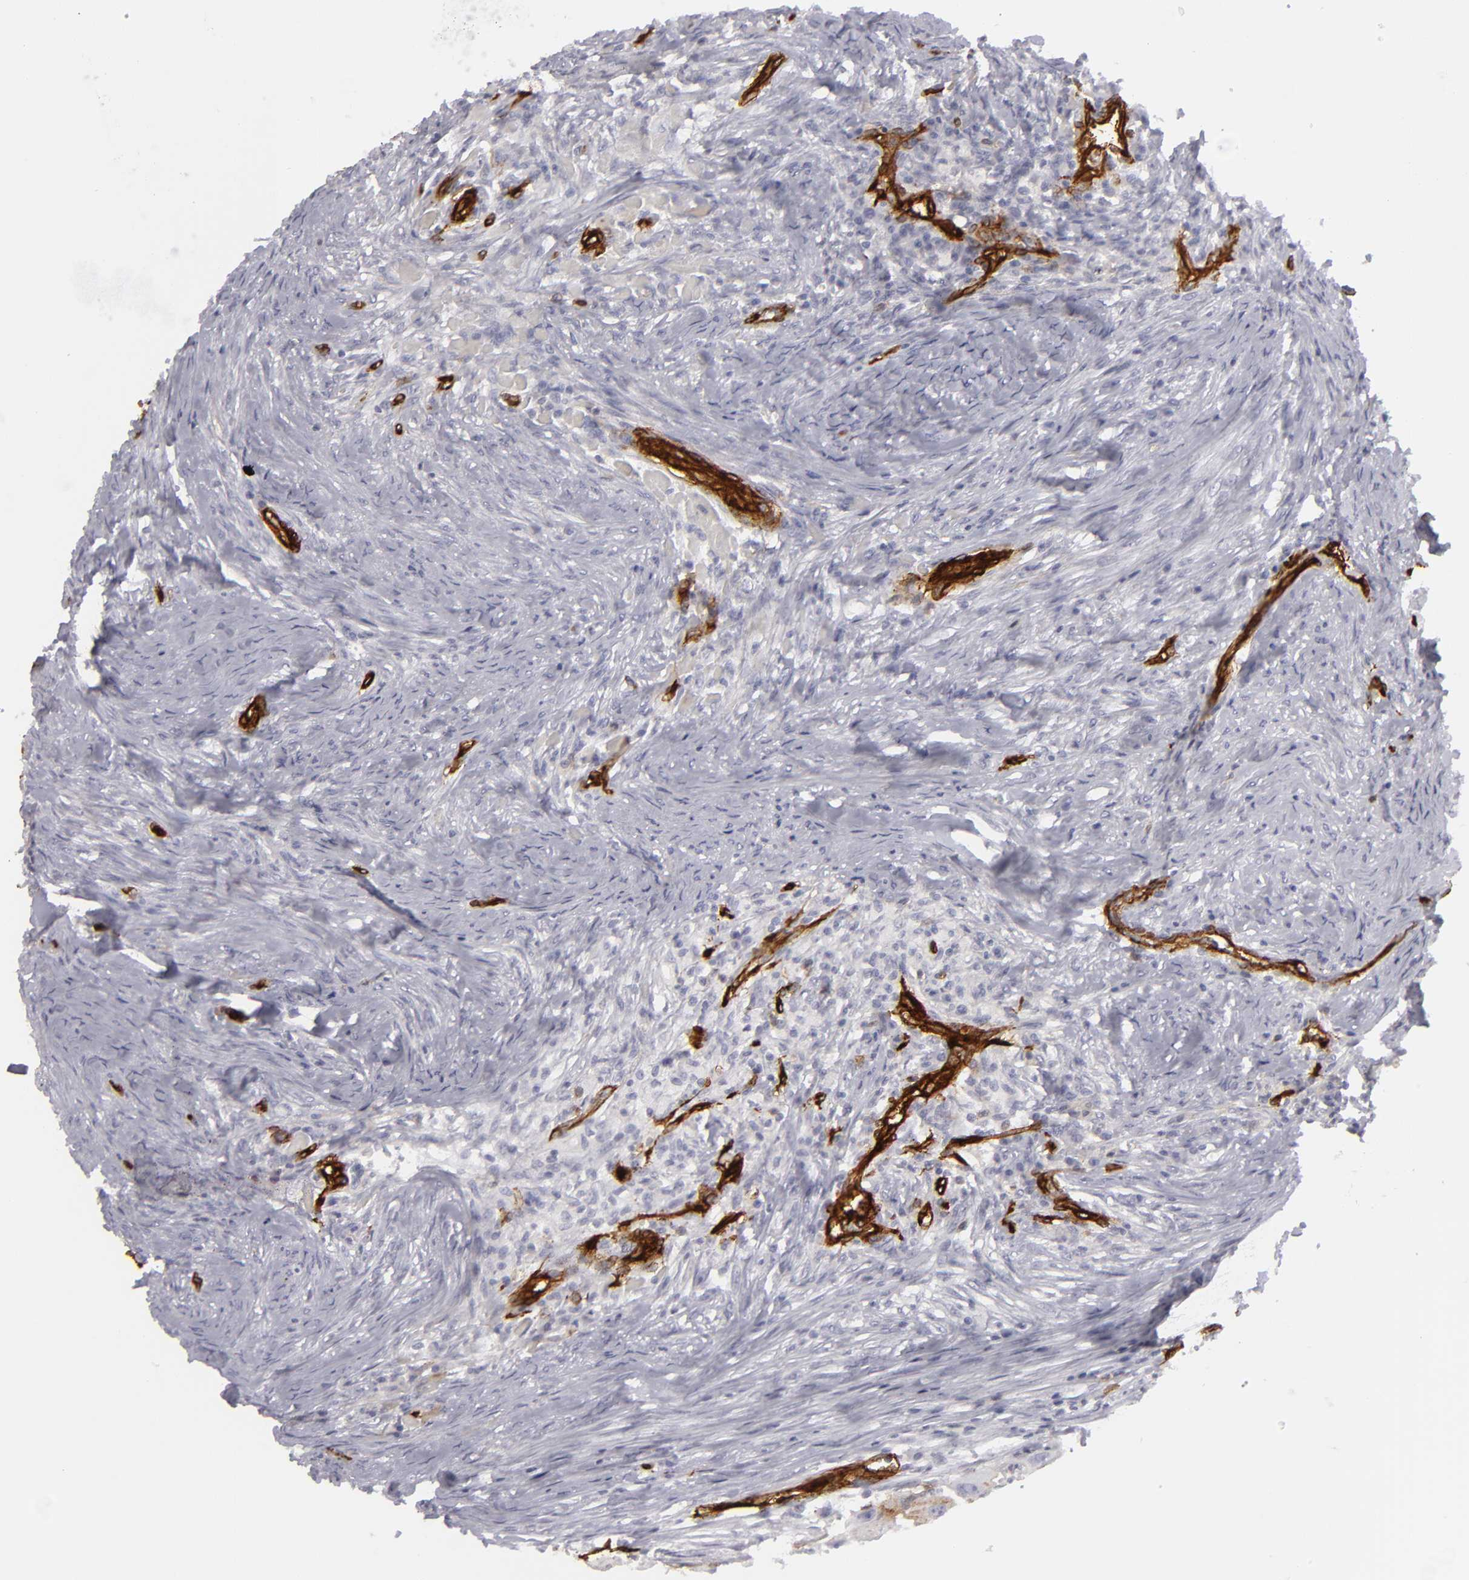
{"staining": {"intensity": "moderate", "quantity": "25%-75%", "location": "cytoplasmic/membranous"}, "tissue": "head and neck cancer", "cell_type": "Tumor cells", "image_type": "cancer", "snomed": [{"axis": "morphology", "description": "Squamous cell carcinoma, NOS"}, {"axis": "topography", "description": "Head-Neck"}], "caption": "IHC staining of head and neck cancer (squamous cell carcinoma), which exhibits medium levels of moderate cytoplasmic/membranous expression in about 25%-75% of tumor cells indicating moderate cytoplasmic/membranous protein staining. The staining was performed using DAB (brown) for protein detection and nuclei were counterstained in hematoxylin (blue).", "gene": "MCAM", "patient": {"sex": "male", "age": 64}}